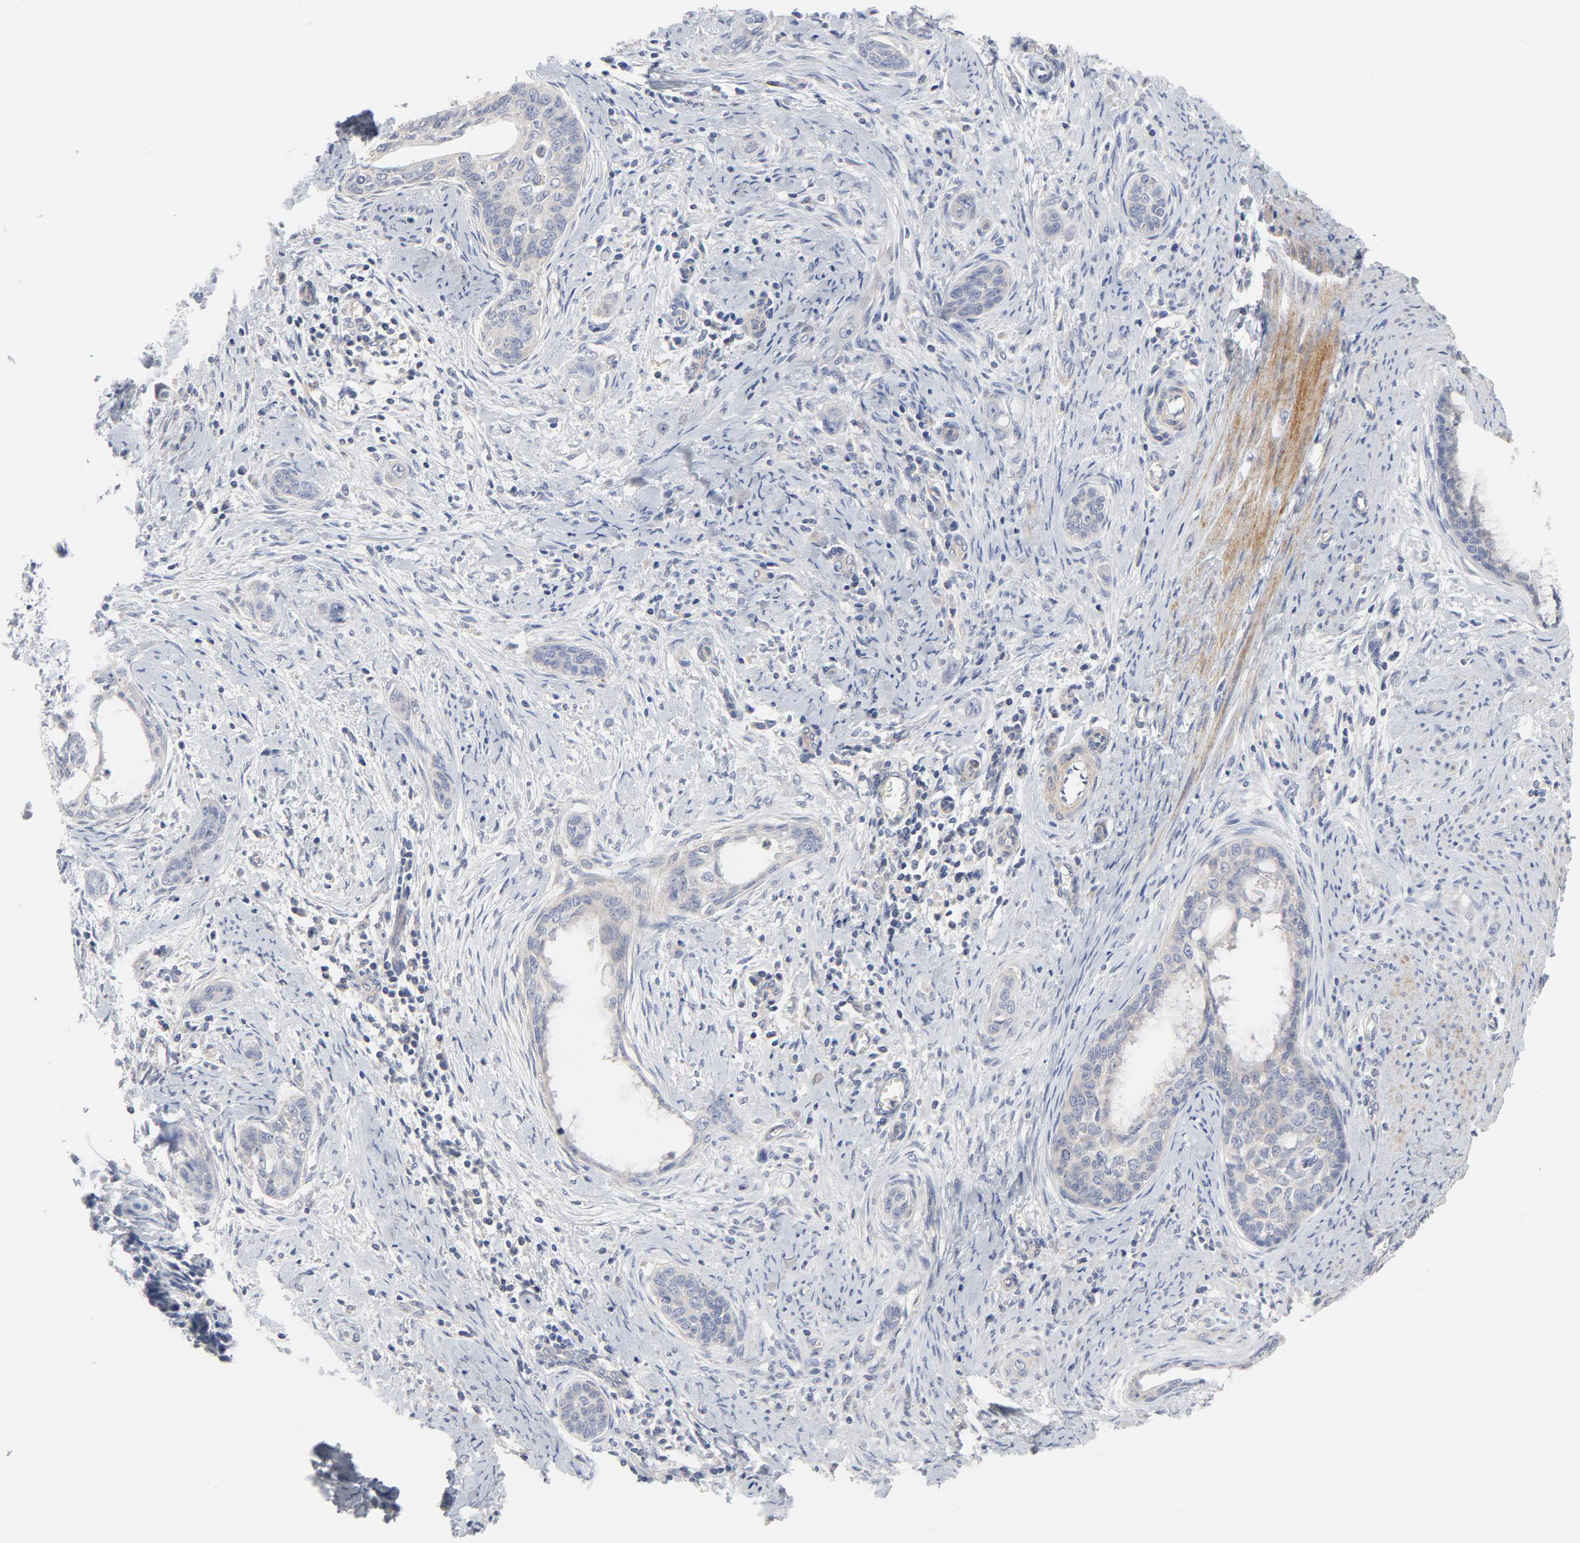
{"staining": {"intensity": "negative", "quantity": "none", "location": "none"}, "tissue": "cervical cancer", "cell_type": "Tumor cells", "image_type": "cancer", "snomed": [{"axis": "morphology", "description": "Squamous cell carcinoma, NOS"}, {"axis": "topography", "description": "Cervix"}], "caption": "Immunohistochemical staining of cervical cancer (squamous cell carcinoma) exhibits no significant expression in tumor cells.", "gene": "ROCK1", "patient": {"sex": "female", "age": 33}}